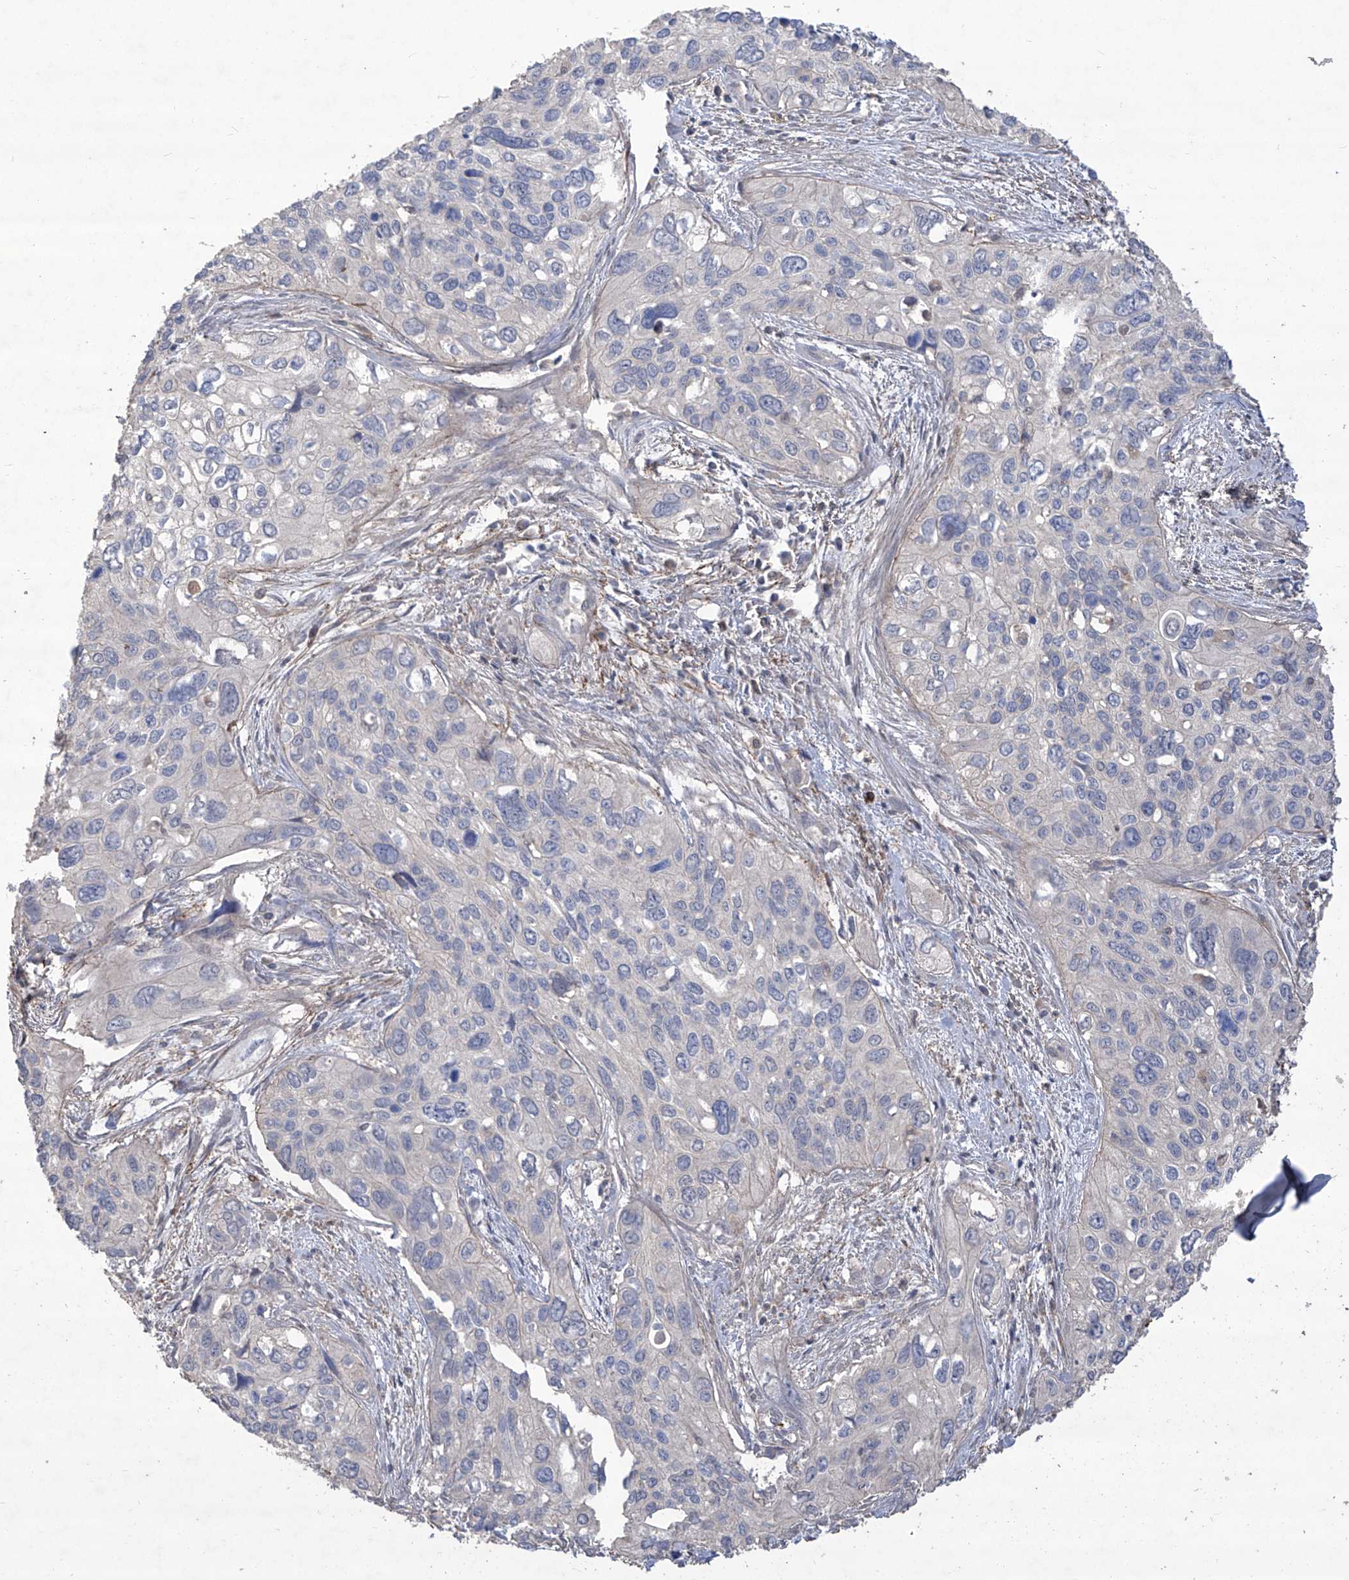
{"staining": {"intensity": "negative", "quantity": "none", "location": "none"}, "tissue": "cervical cancer", "cell_type": "Tumor cells", "image_type": "cancer", "snomed": [{"axis": "morphology", "description": "Squamous cell carcinoma, NOS"}, {"axis": "topography", "description": "Cervix"}], "caption": "High magnification brightfield microscopy of cervical cancer stained with DAB (3,3'-diaminobenzidine) (brown) and counterstained with hematoxylin (blue): tumor cells show no significant positivity.", "gene": "TXNIP", "patient": {"sex": "female", "age": 55}}